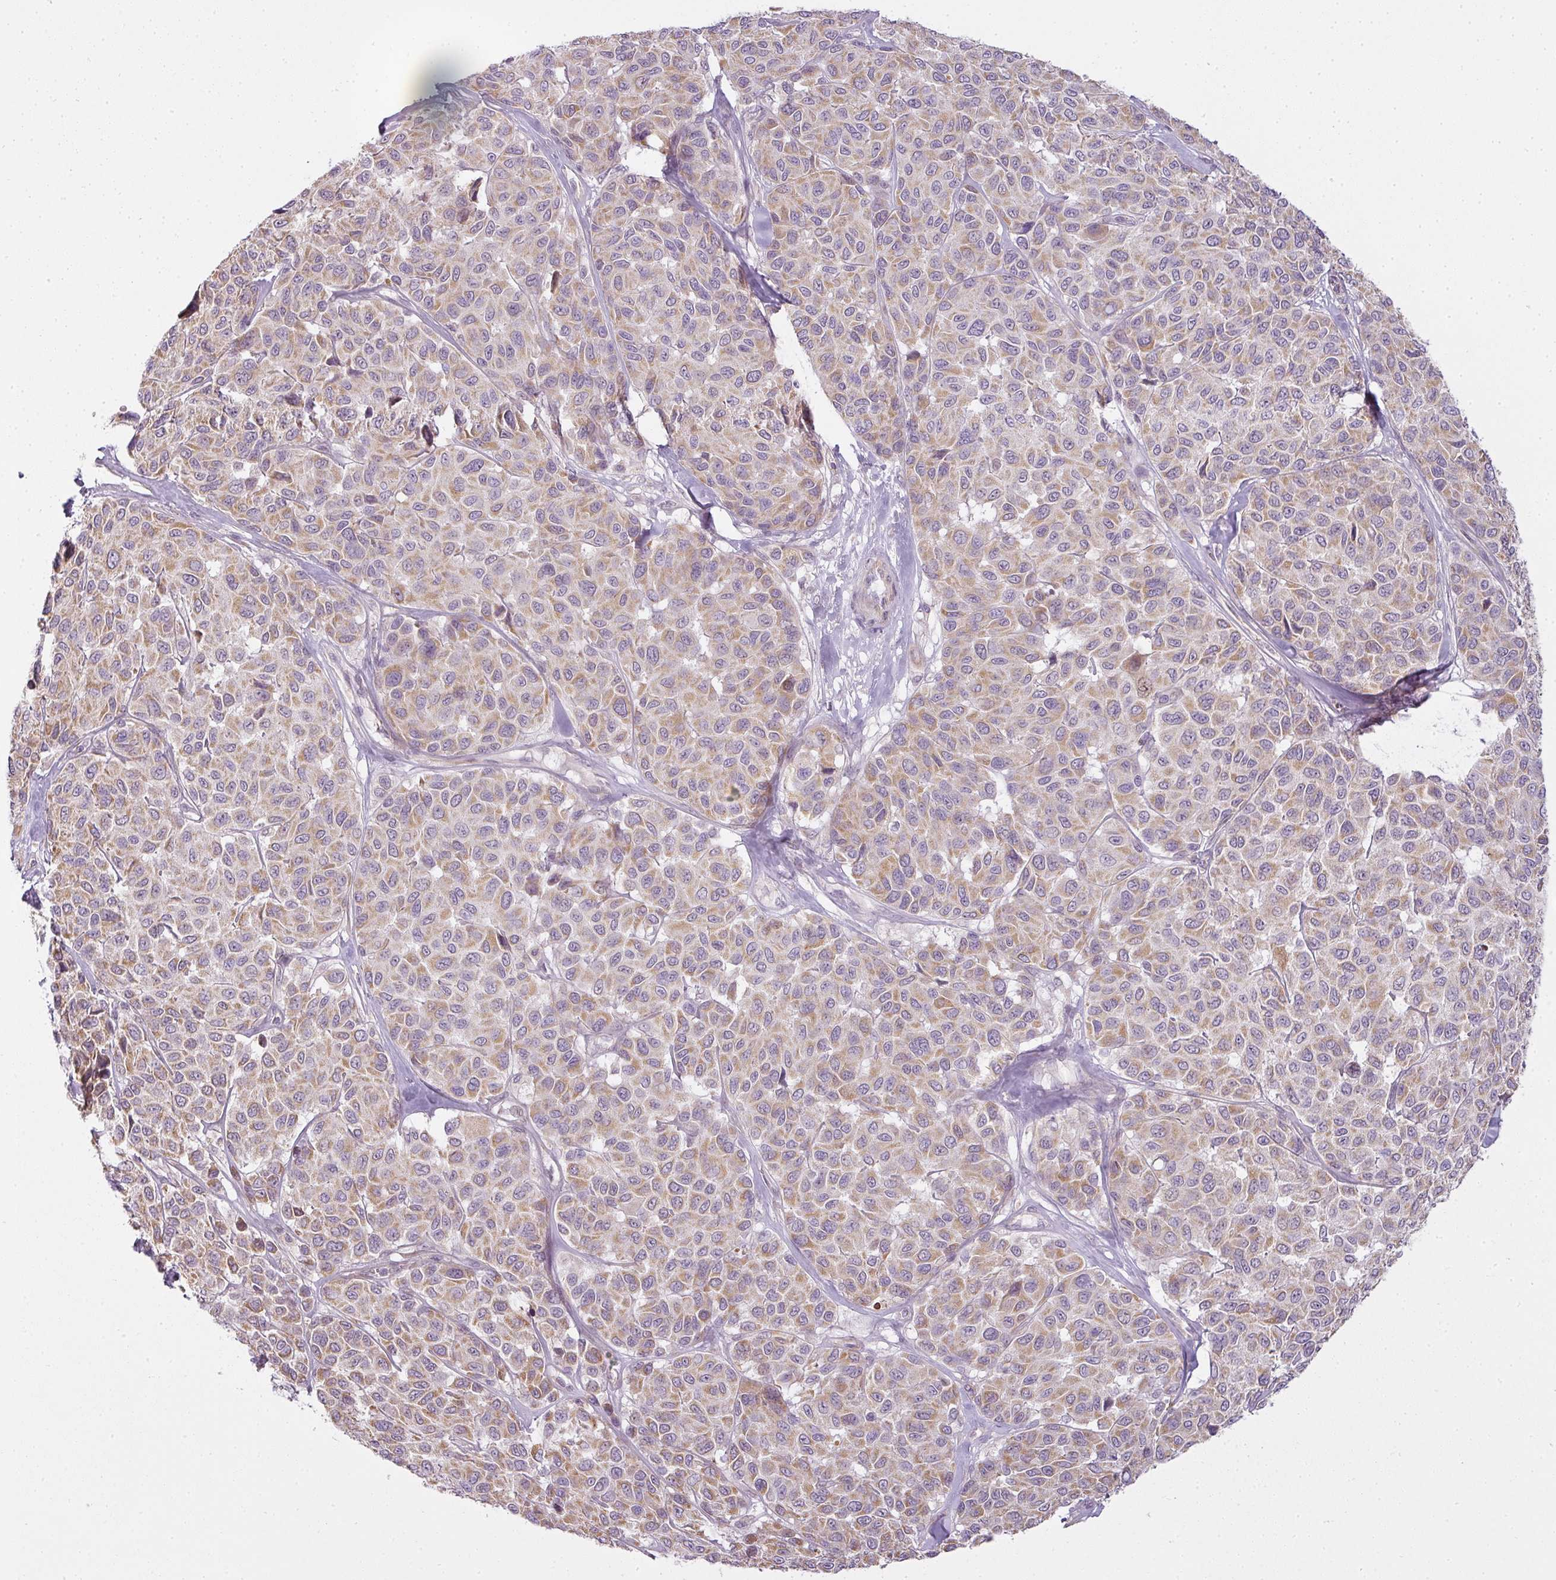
{"staining": {"intensity": "moderate", "quantity": "25%-75%", "location": "cytoplasmic/membranous"}, "tissue": "melanoma", "cell_type": "Tumor cells", "image_type": "cancer", "snomed": [{"axis": "morphology", "description": "Malignant melanoma, NOS"}, {"axis": "topography", "description": "Skin"}], "caption": "Immunohistochemical staining of malignant melanoma reveals moderate cytoplasmic/membranous protein staining in approximately 25%-75% of tumor cells. (IHC, brightfield microscopy, high magnification).", "gene": "LY75", "patient": {"sex": "female", "age": 66}}